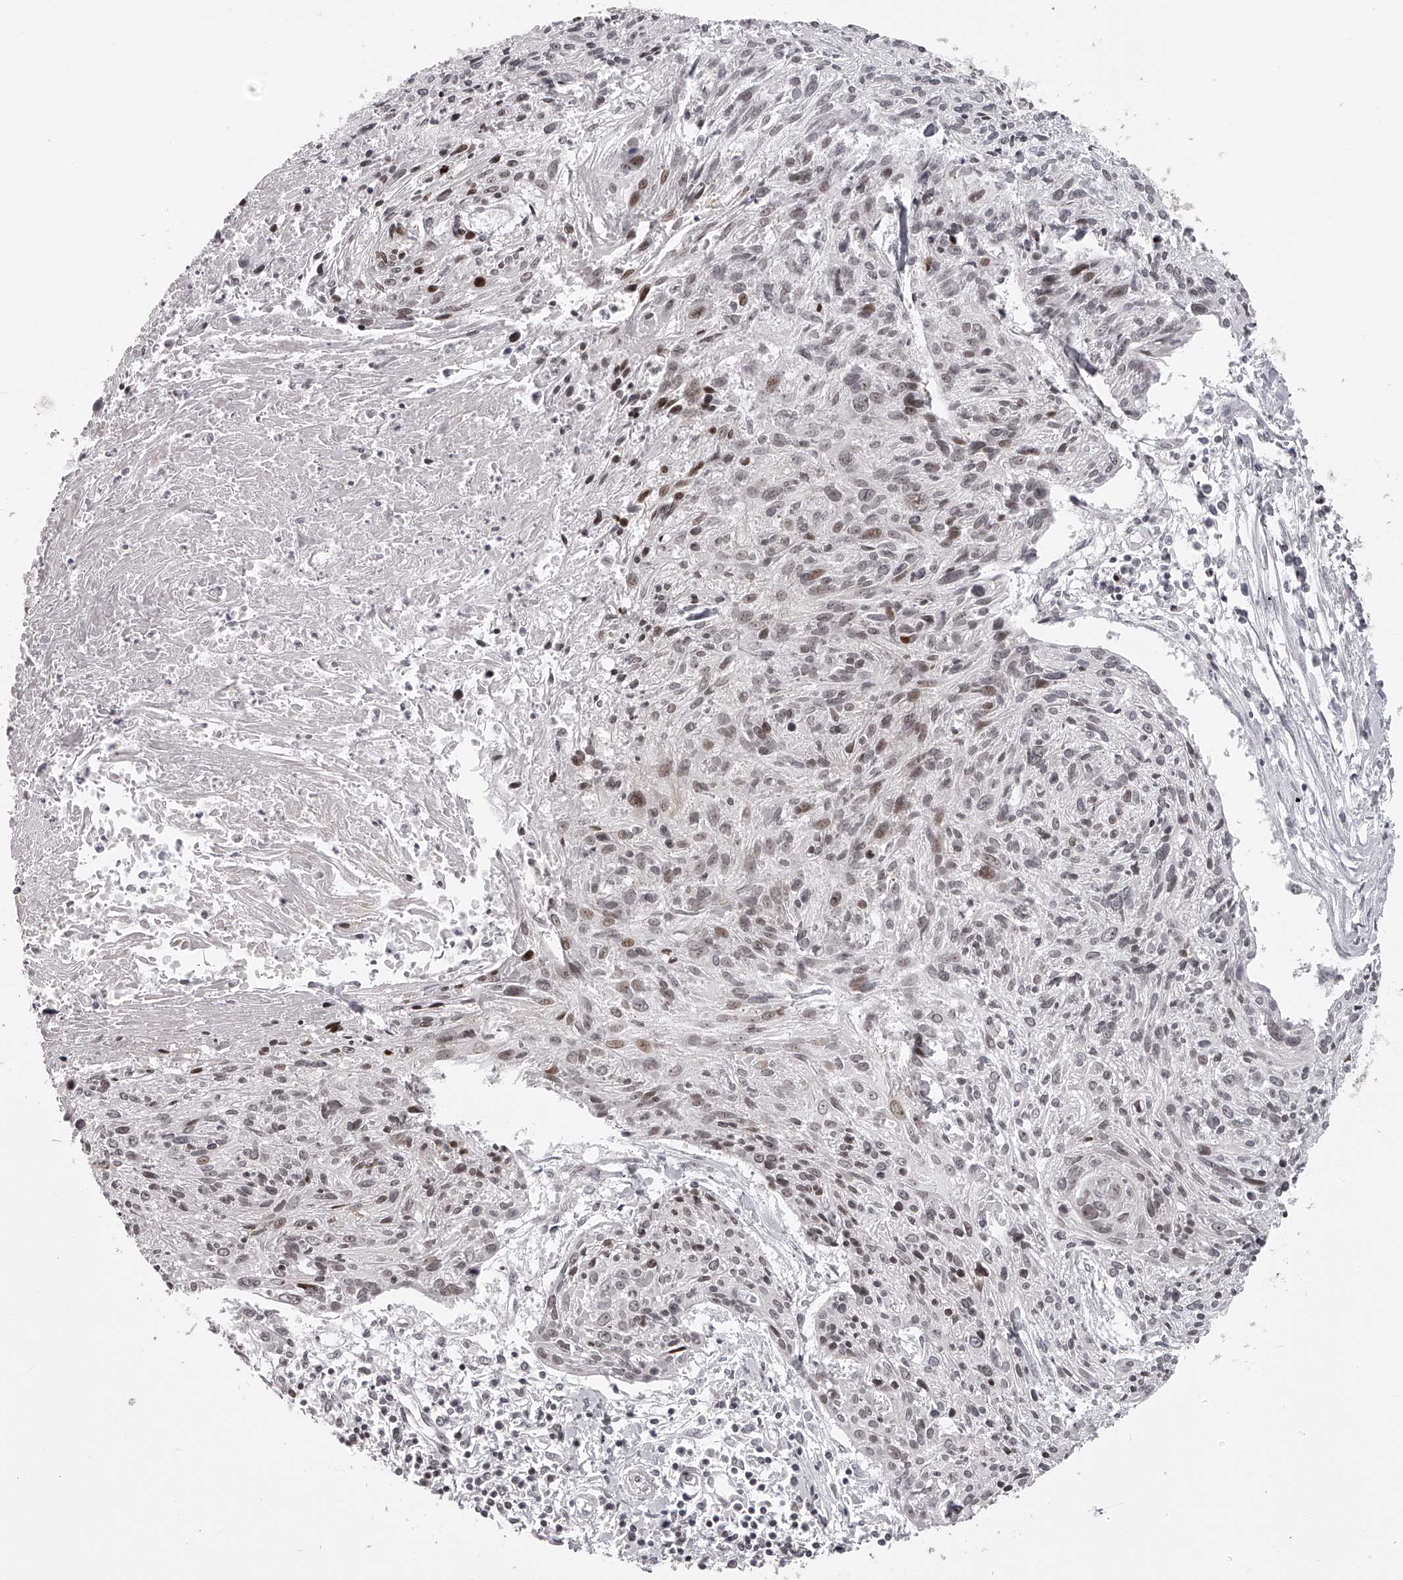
{"staining": {"intensity": "weak", "quantity": "<25%", "location": "nuclear"}, "tissue": "cervical cancer", "cell_type": "Tumor cells", "image_type": "cancer", "snomed": [{"axis": "morphology", "description": "Squamous cell carcinoma, NOS"}, {"axis": "topography", "description": "Cervix"}], "caption": "A high-resolution image shows immunohistochemistry (IHC) staining of squamous cell carcinoma (cervical), which displays no significant staining in tumor cells. The staining is performed using DAB brown chromogen with nuclei counter-stained in using hematoxylin.", "gene": "ODF2L", "patient": {"sex": "female", "age": 51}}